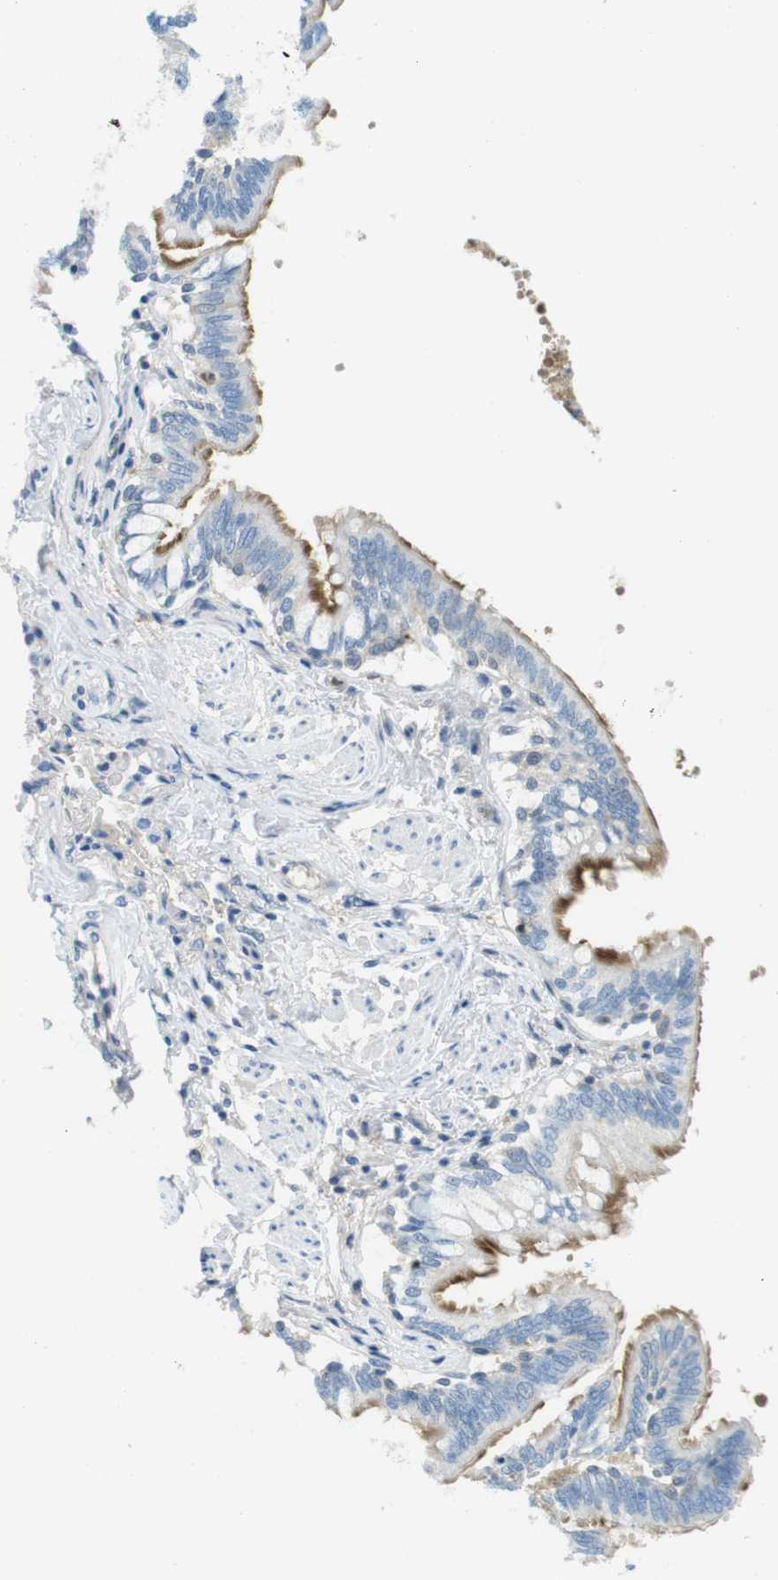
{"staining": {"intensity": "moderate", "quantity": ">75%", "location": "cytoplasmic/membranous"}, "tissue": "bronchus", "cell_type": "Respiratory epithelial cells", "image_type": "normal", "snomed": [{"axis": "morphology", "description": "Normal tissue, NOS"}, {"axis": "topography", "description": "Bronchus"}, {"axis": "topography", "description": "Lung"}], "caption": "Immunohistochemistry photomicrograph of normal human bronchus stained for a protein (brown), which shows medium levels of moderate cytoplasmic/membranous expression in about >75% of respiratory epithelial cells.", "gene": "CASP2", "patient": {"sex": "male", "age": 64}}